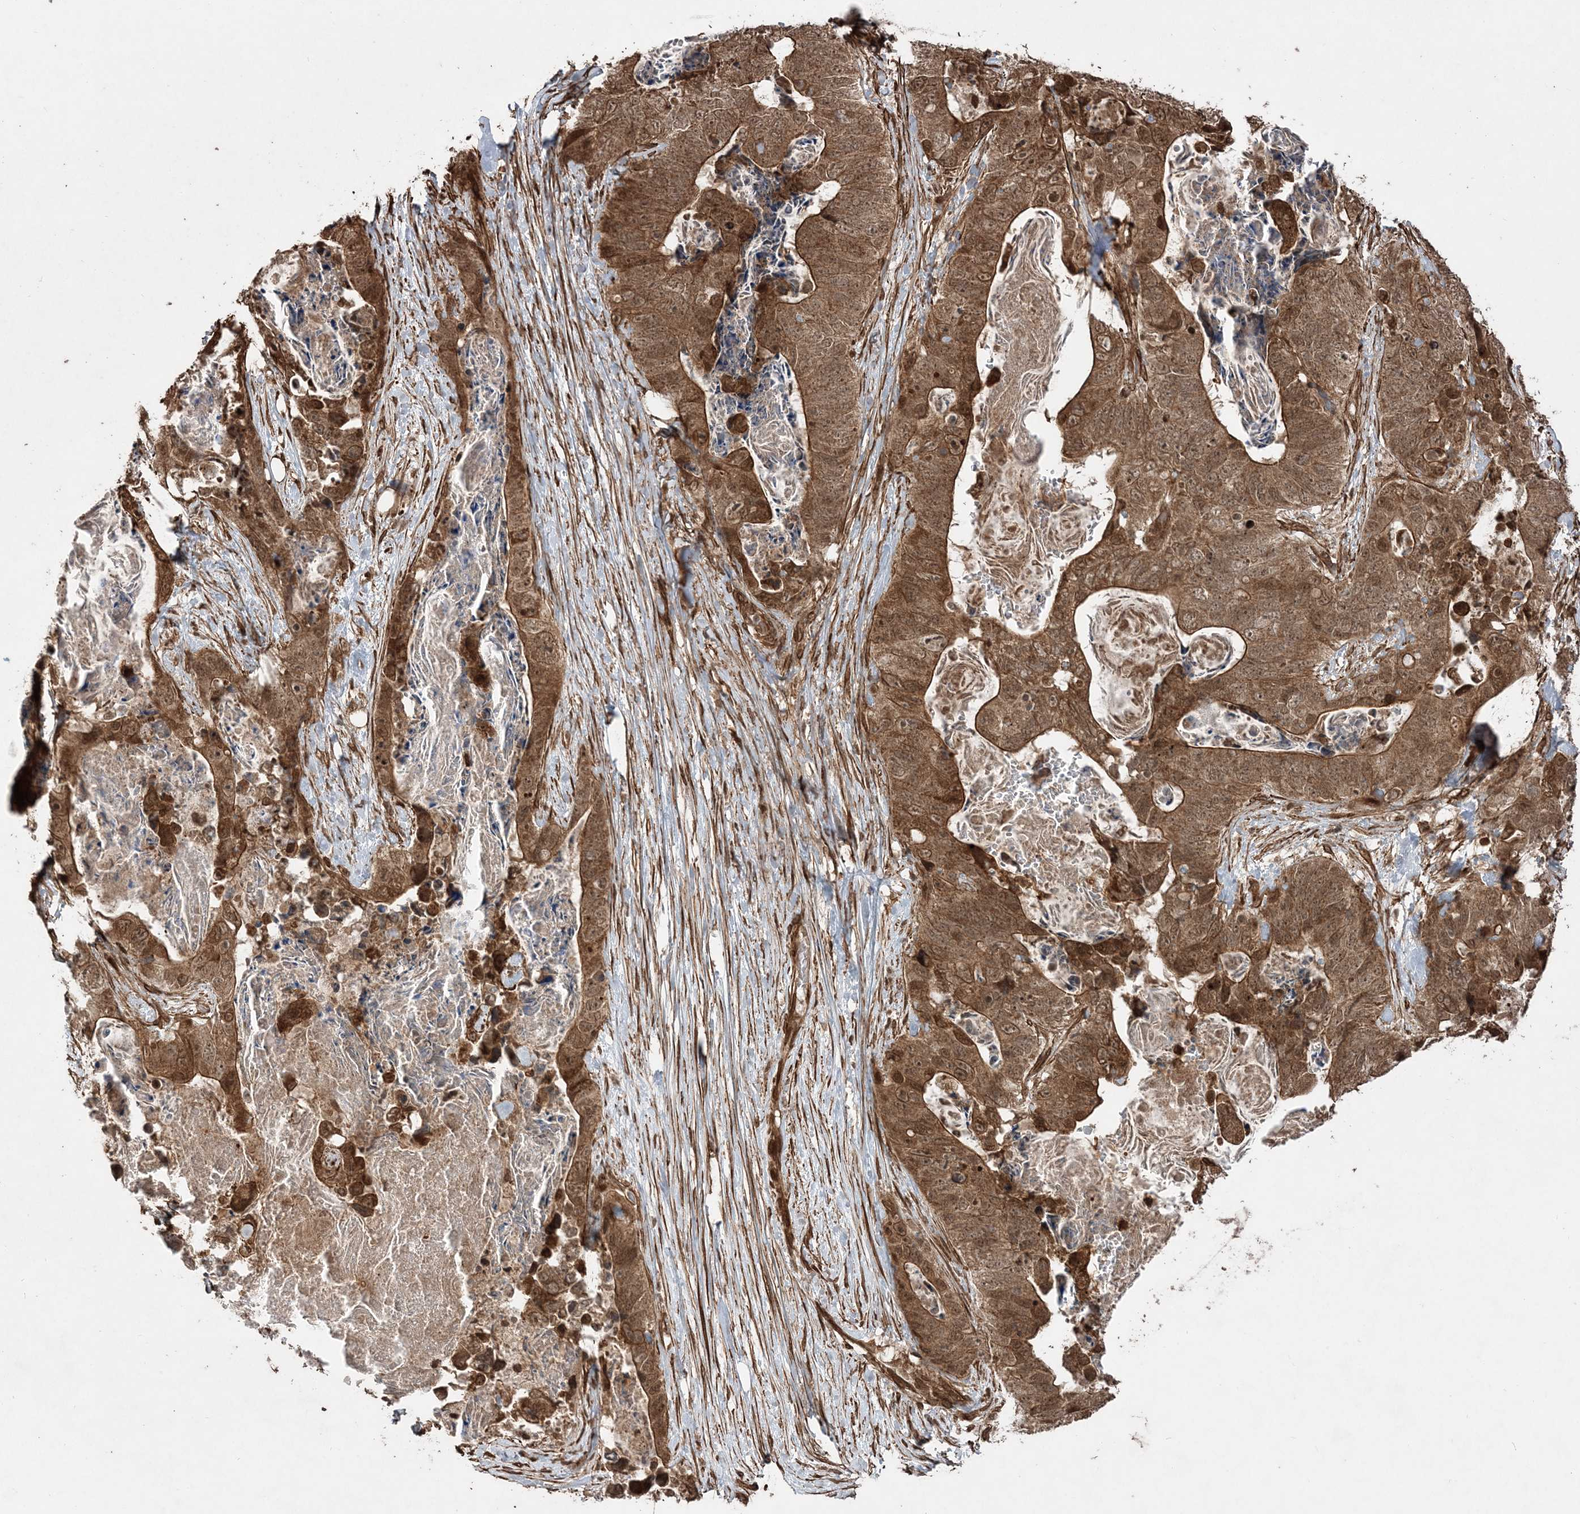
{"staining": {"intensity": "moderate", "quantity": ">75%", "location": "cytoplasmic/membranous,nuclear"}, "tissue": "stomach cancer", "cell_type": "Tumor cells", "image_type": "cancer", "snomed": [{"axis": "morphology", "description": "Adenocarcinoma, NOS"}, {"axis": "topography", "description": "Stomach"}], "caption": "Brown immunohistochemical staining in stomach cancer (adenocarcinoma) reveals moderate cytoplasmic/membranous and nuclear positivity in approximately >75% of tumor cells.", "gene": "ETAA1", "patient": {"sex": "female", "age": 89}}